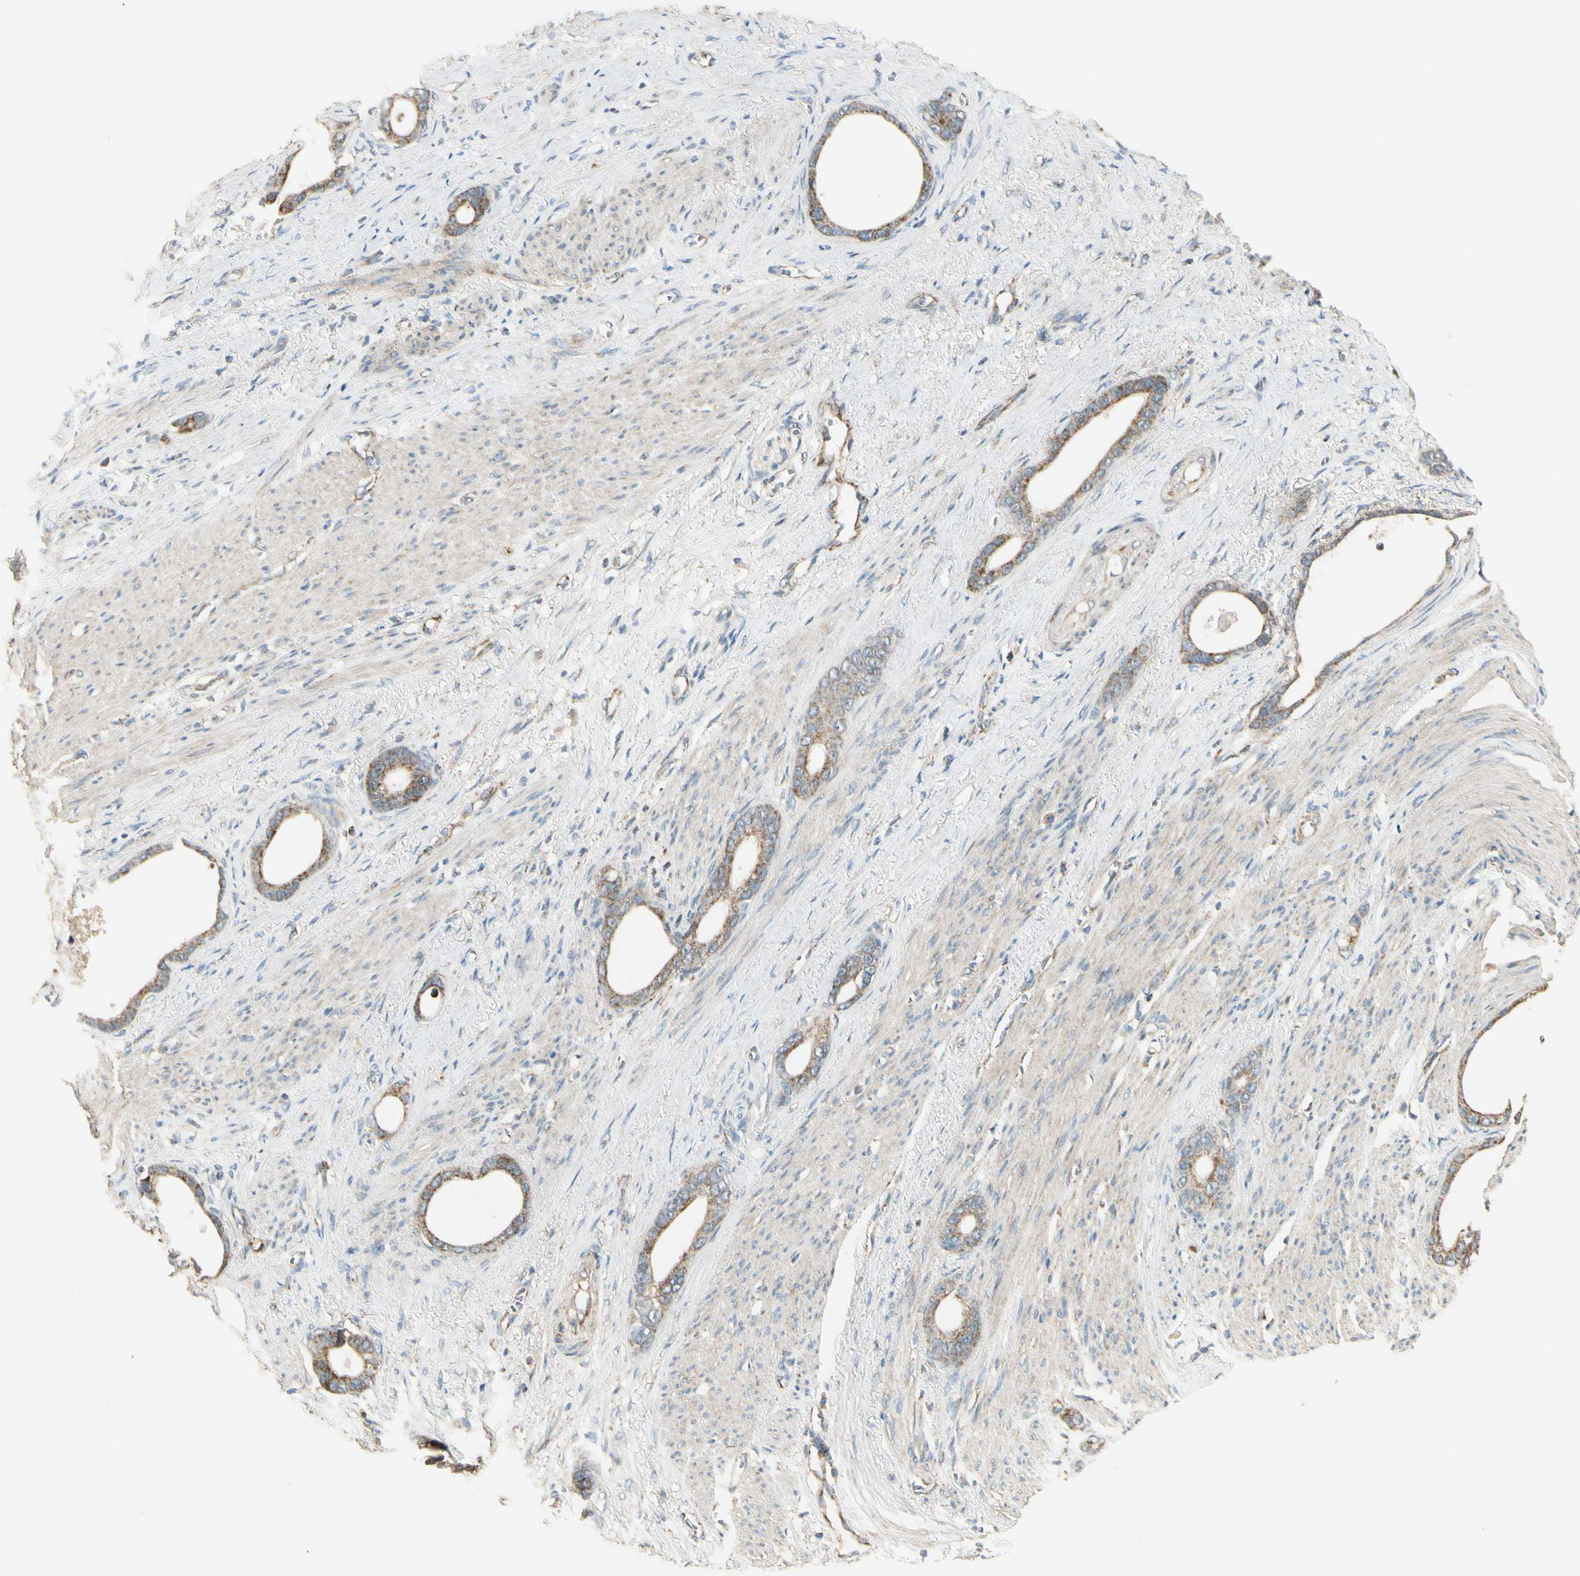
{"staining": {"intensity": "moderate", "quantity": ">75%", "location": "cytoplasmic/membranous"}, "tissue": "stomach cancer", "cell_type": "Tumor cells", "image_type": "cancer", "snomed": [{"axis": "morphology", "description": "Adenocarcinoma, NOS"}, {"axis": "topography", "description": "Stomach"}], "caption": "Protein expression analysis of adenocarcinoma (stomach) demonstrates moderate cytoplasmic/membranous positivity in approximately >75% of tumor cells.", "gene": "EPHB3", "patient": {"sex": "female", "age": 75}}